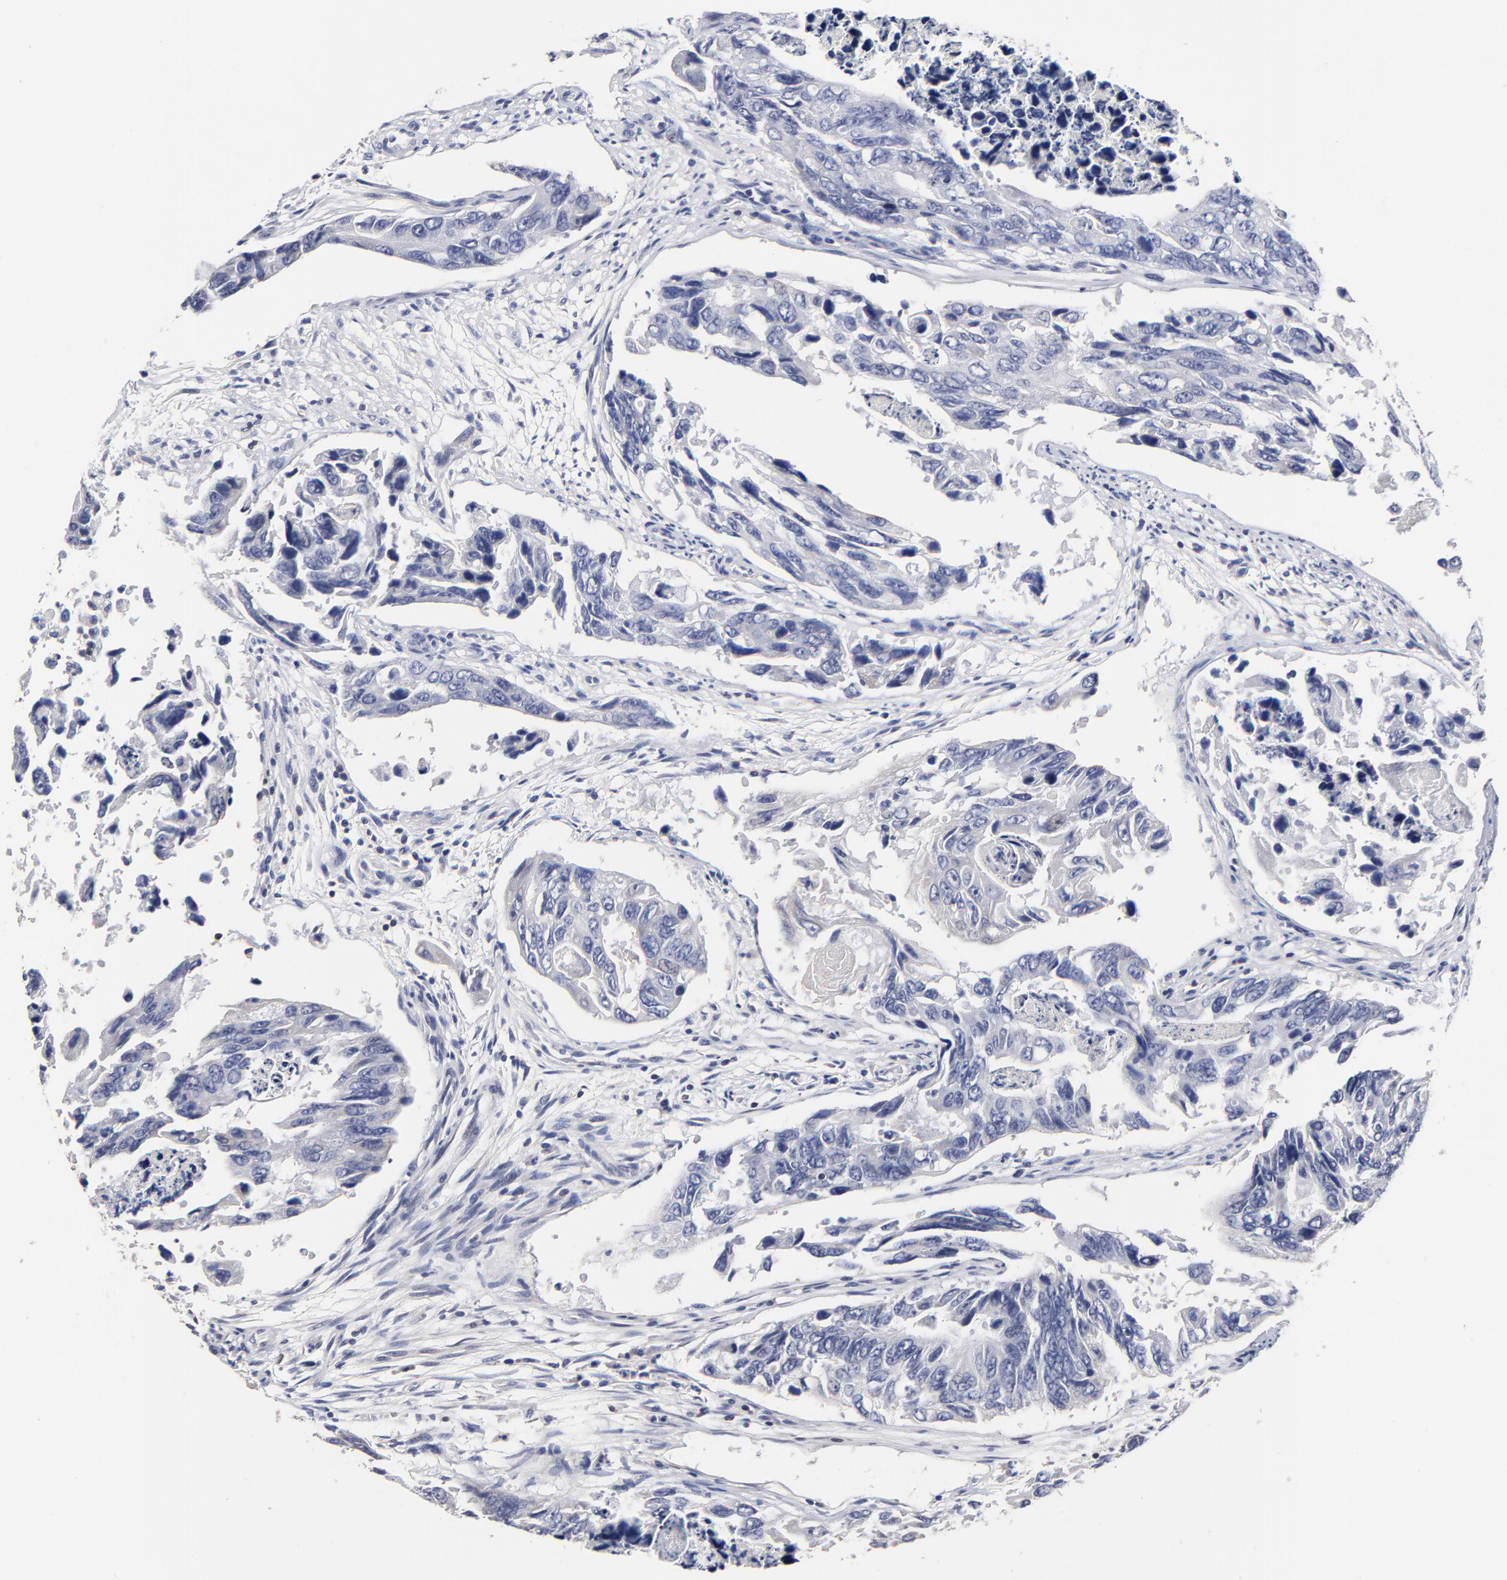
{"staining": {"intensity": "negative", "quantity": "none", "location": "none"}, "tissue": "colorectal cancer", "cell_type": "Tumor cells", "image_type": "cancer", "snomed": [{"axis": "morphology", "description": "Adenocarcinoma, NOS"}, {"axis": "topography", "description": "Colon"}], "caption": "A micrograph of human colorectal cancer is negative for staining in tumor cells.", "gene": "TRAT1", "patient": {"sex": "female", "age": 86}}